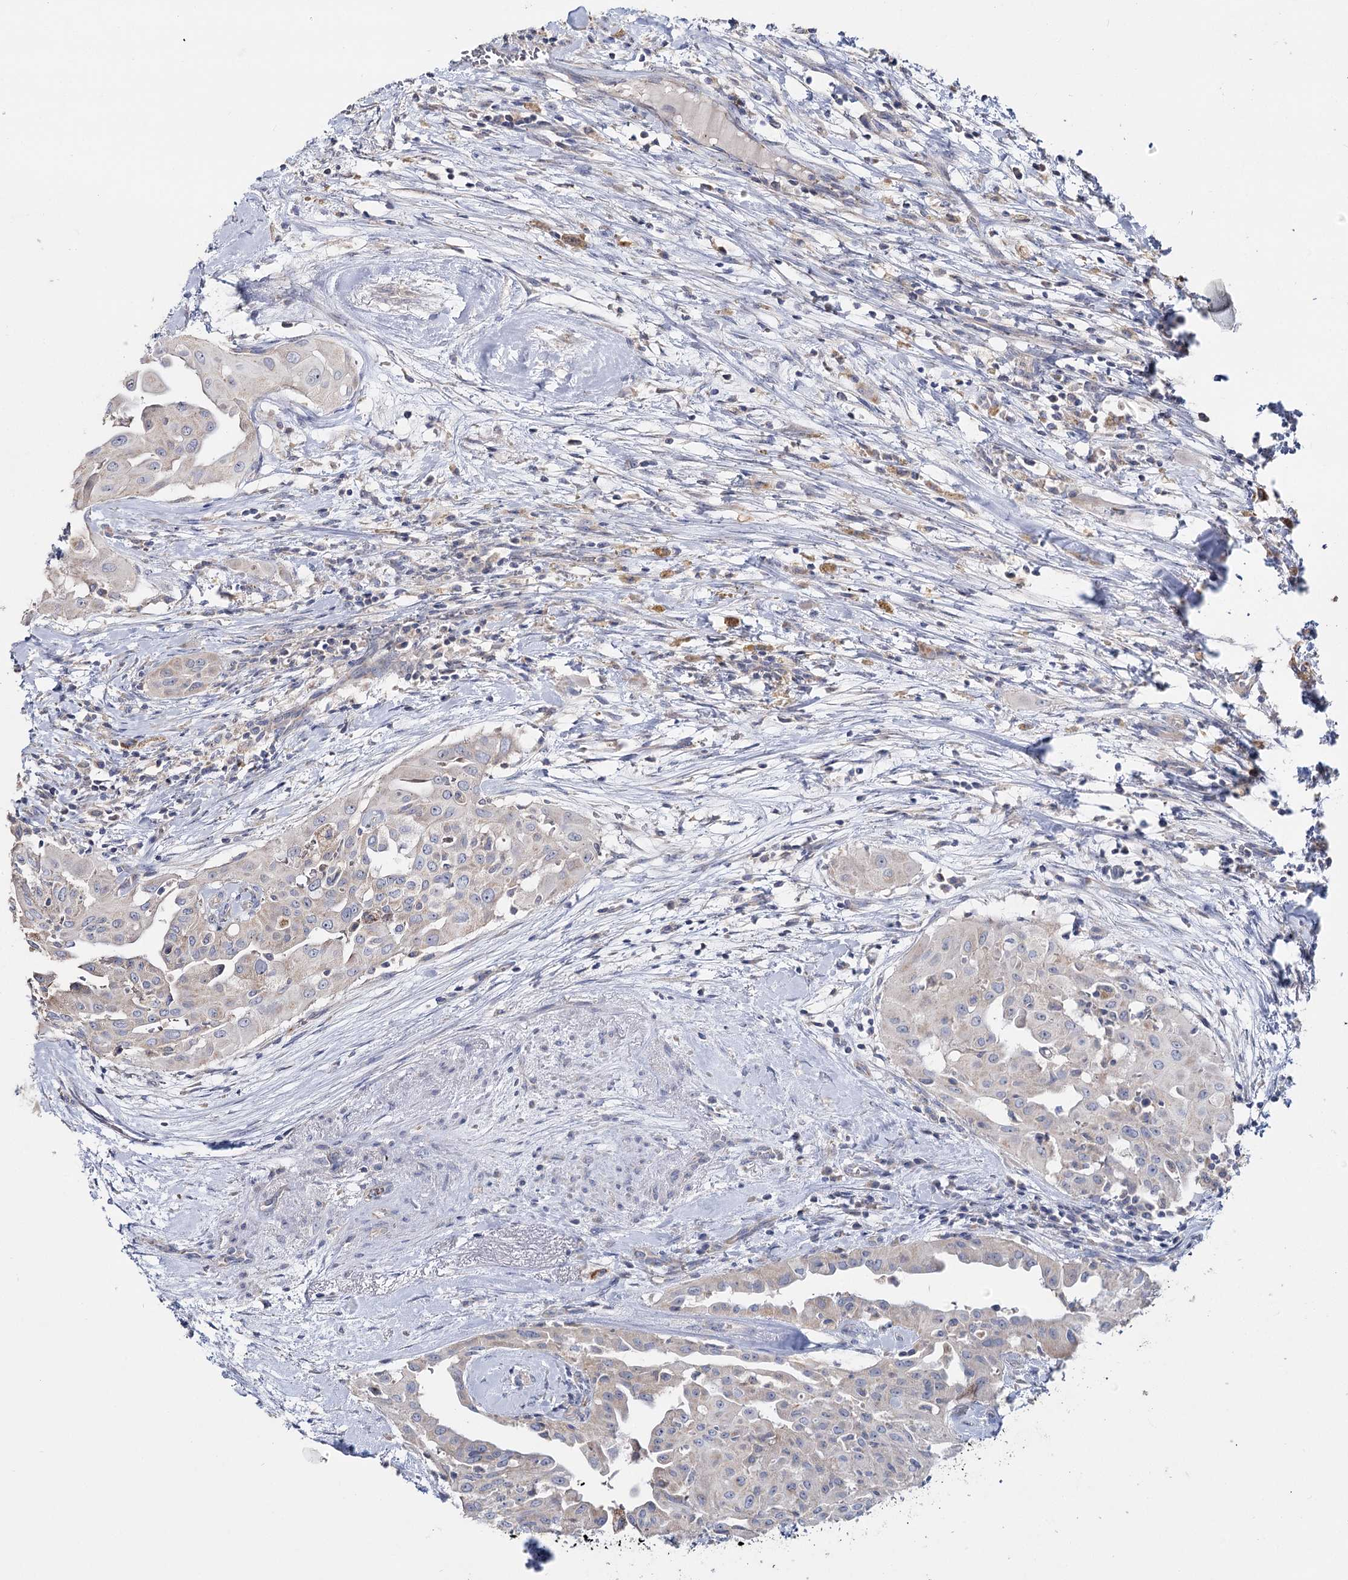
{"staining": {"intensity": "negative", "quantity": "none", "location": "none"}, "tissue": "thyroid cancer", "cell_type": "Tumor cells", "image_type": "cancer", "snomed": [{"axis": "morphology", "description": "Papillary adenocarcinoma, NOS"}, {"axis": "topography", "description": "Thyroid gland"}], "caption": "Tumor cells are negative for protein expression in human thyroid cancer.", "gene": "TMEM187", "patient": {"sex": "female", "age": 59}}